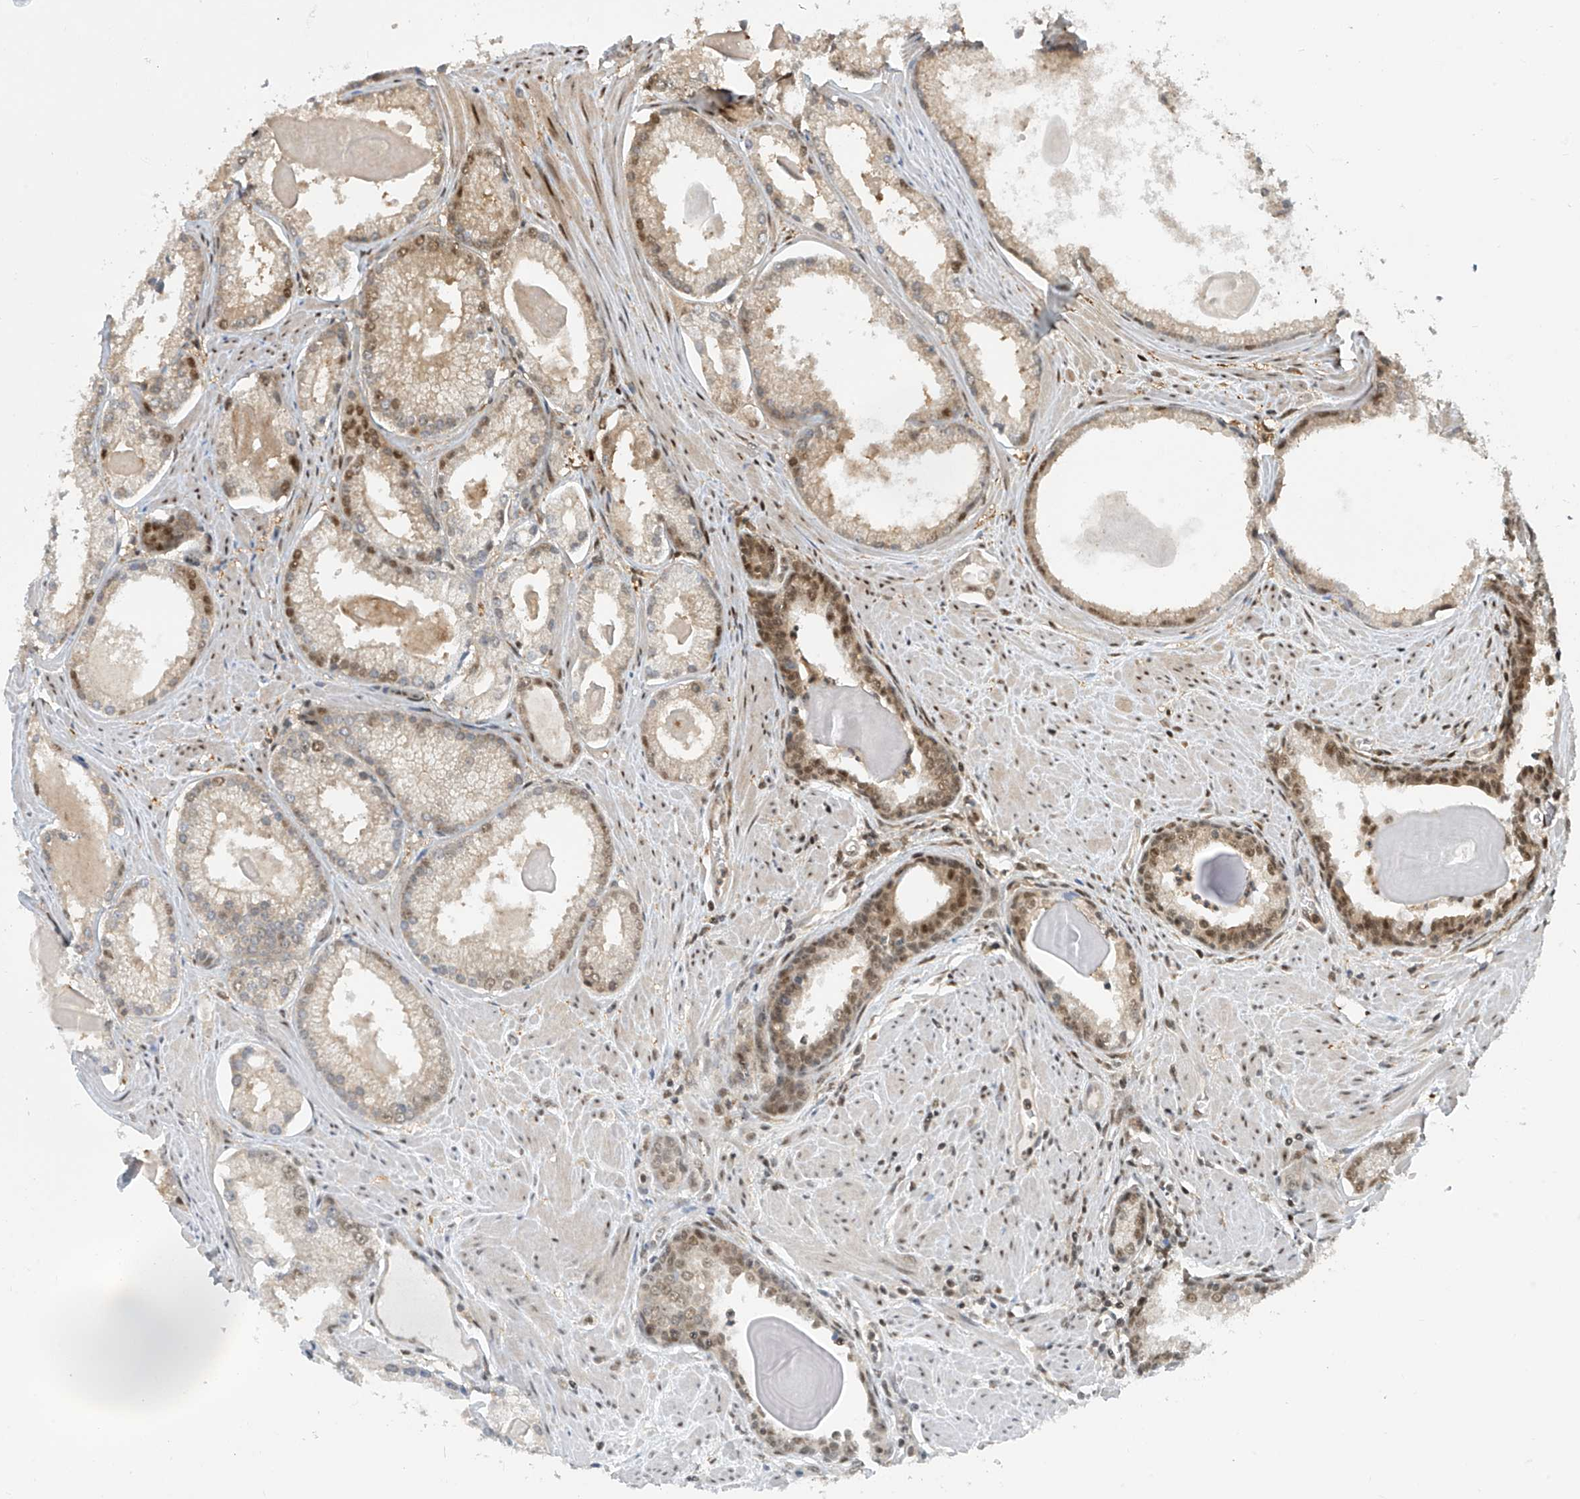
{"staining": {"intensity": "moderate", "quantity": "25%-75%", "location": "cytoplasmic/membranous,nuclear"}, "tissue": "prostate cancer", "cell_type": "Tumor cells", "image_type": "cancer", "snomed": [{"axis": "morphology", "description": "Adenocarcinoma, Low grade"}, {"axis": "topography", "description": "Prostate"}], "caption": "Prostate low-grade adenocarcinoma stained with a brown dye displays moderate cytoplasmic/membranous and nuclear positive staining in approximately 25%-75% of tumor cells.", "gene": "LAGE3", "patient": {"sex": "male", "age": 54}}